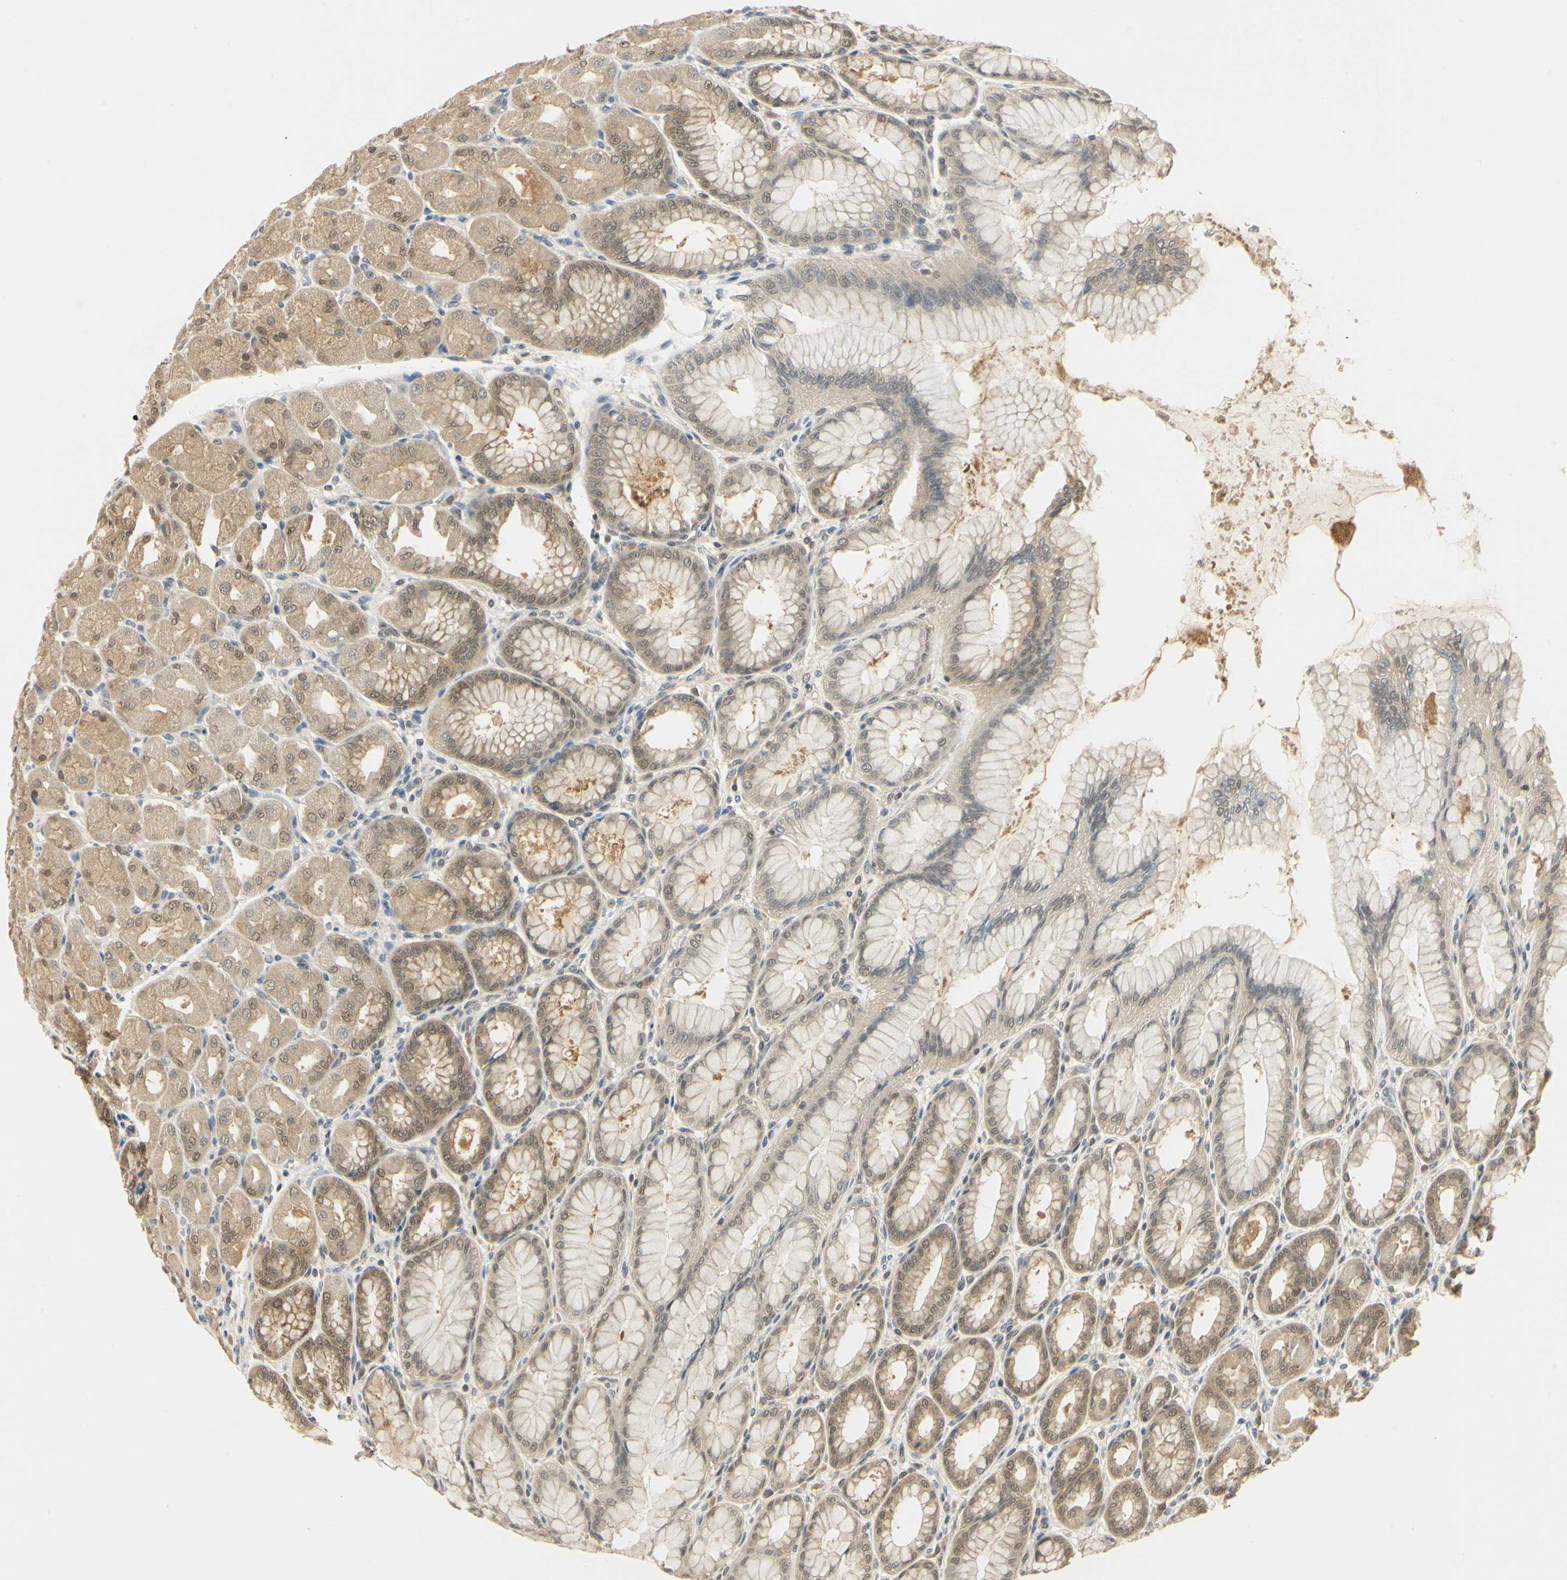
{"staining": {"intensity": "moderate", "quantity": "25%-75%", "location": "cytoplasmic/membranous,nuclear"}, "tissue": "stomach", "cell_type": "Glandular cells", "image_type": "normal", "snomed": [{"axis": "morphology", "description": "Normal tissue, NOS"}, {"axis": "topography", "description": "Stomach, upper"}], "caption": "Stomach stained with immunohistochemistry (IHC) demonstrates moderate cytoplasmic/membranous,nuclear expression in approximately 25%-75% of glandular cells. The staining was performed using DAB (3,3'-diaminobenzidine), with brown indicating positive protein expression. Nuclei are stained blue with hematoxylin.", "gene": "UBE2Z", "patient": {"sex": "female", "age": 56}}